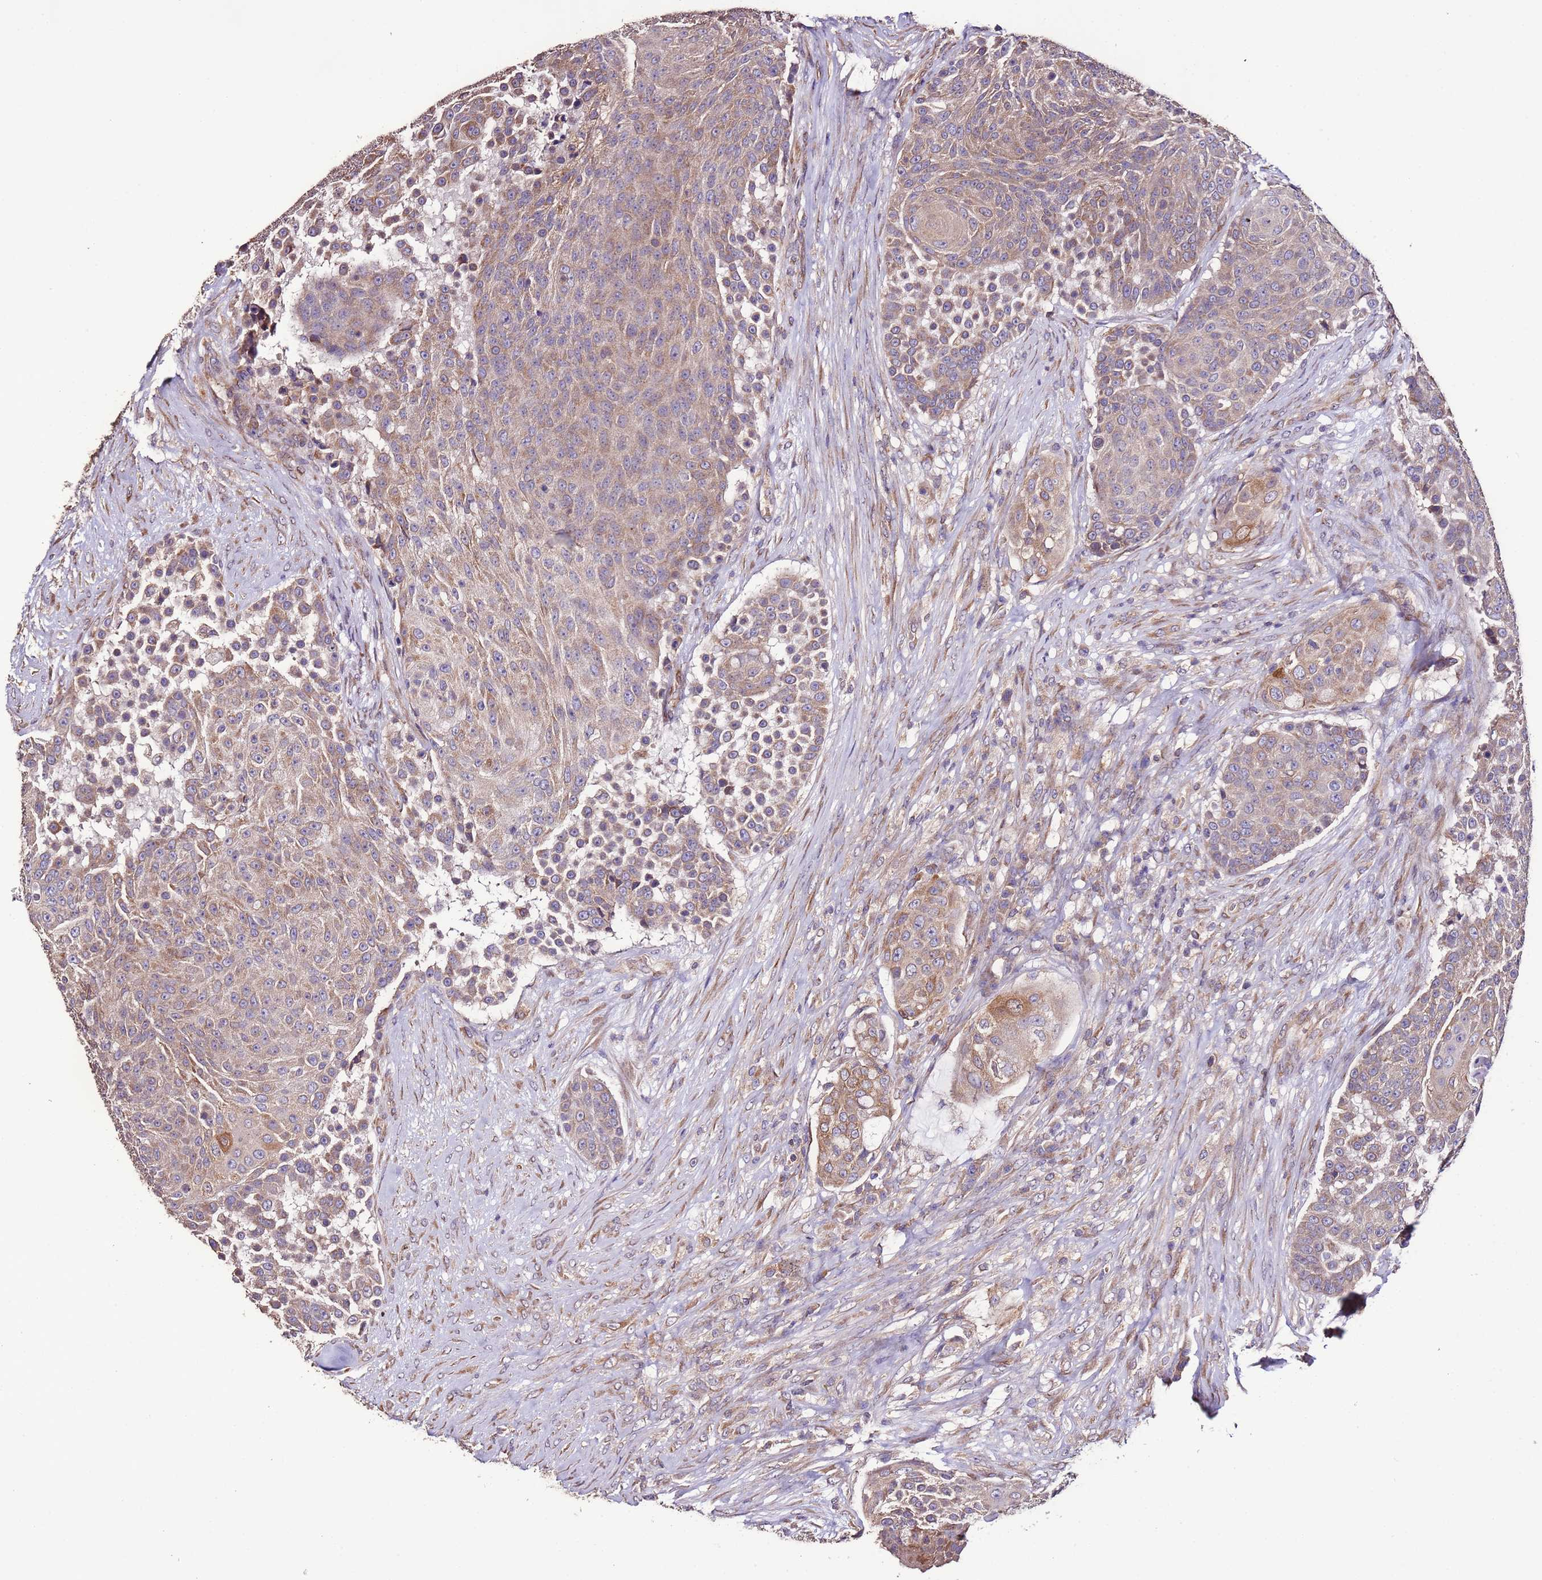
{"staining": {"intensity": "moderate", "quantity": "25%-75%", "location": "cytoplasmic/membranous"}, "tissue": "urothelial cancer", "cell_type": "Tumor cells", "image_type": "cancer", "snomed": [{"axis": "morphology", "description": "Urothelial carcinoma, High grade"}, {"axis": "topography", "description": "Urinary bladder"}], "caption": "Immunohistochemistry (IHC) of urothelial cancer exhibits medium levels of moderate cytoplasmic/membranous staining in about 25%-75% of tumor cells.", "gene": "SLC41A3", "patient": {"sex": "female", "age": 63}}